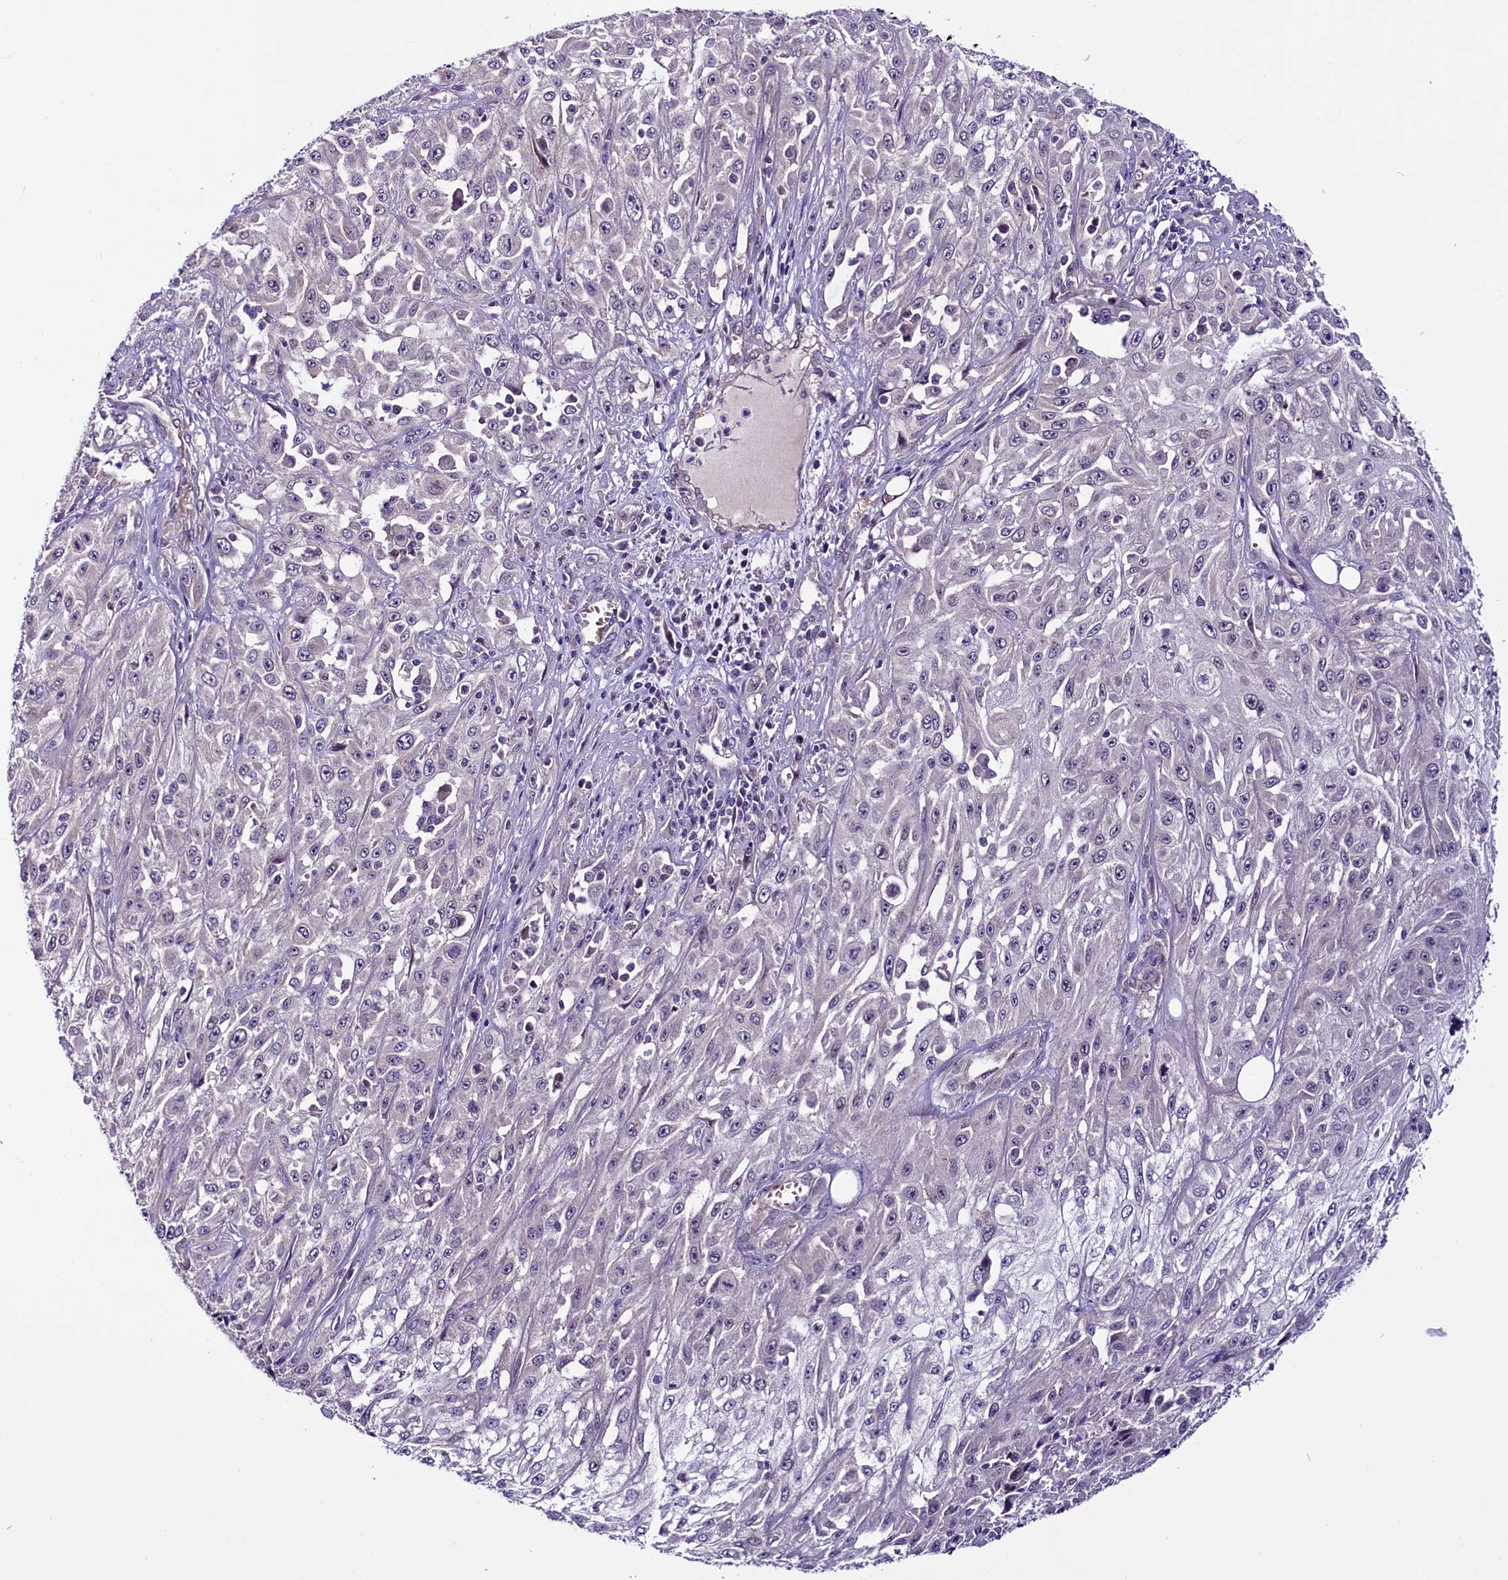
{"staining": {"intensity": "negative", "quantity": "none", "location": "none"}, "tissue": "skin cancer", "cell_type": "Tumor cells", "image_type": "cancer", "snomed": [{"axis": "morphology", "description": "Squamous cell carcinoma, NOS"}, {"axis": "morphology", "description": "Squamous cell carcinoma, metastatic, NOS"}, {"axis": "topography", "description": "Skin"}, {"axis": "topography", "description": "Lymph node"}], "caption": "This is an immunohistochemistry (IHC) image of skin cancer (metastatic squamous cell carcinoma). There is no expression in tumor cells.", "gene": "C9orf40", "patient": {"sex": "male", "age": 75}}